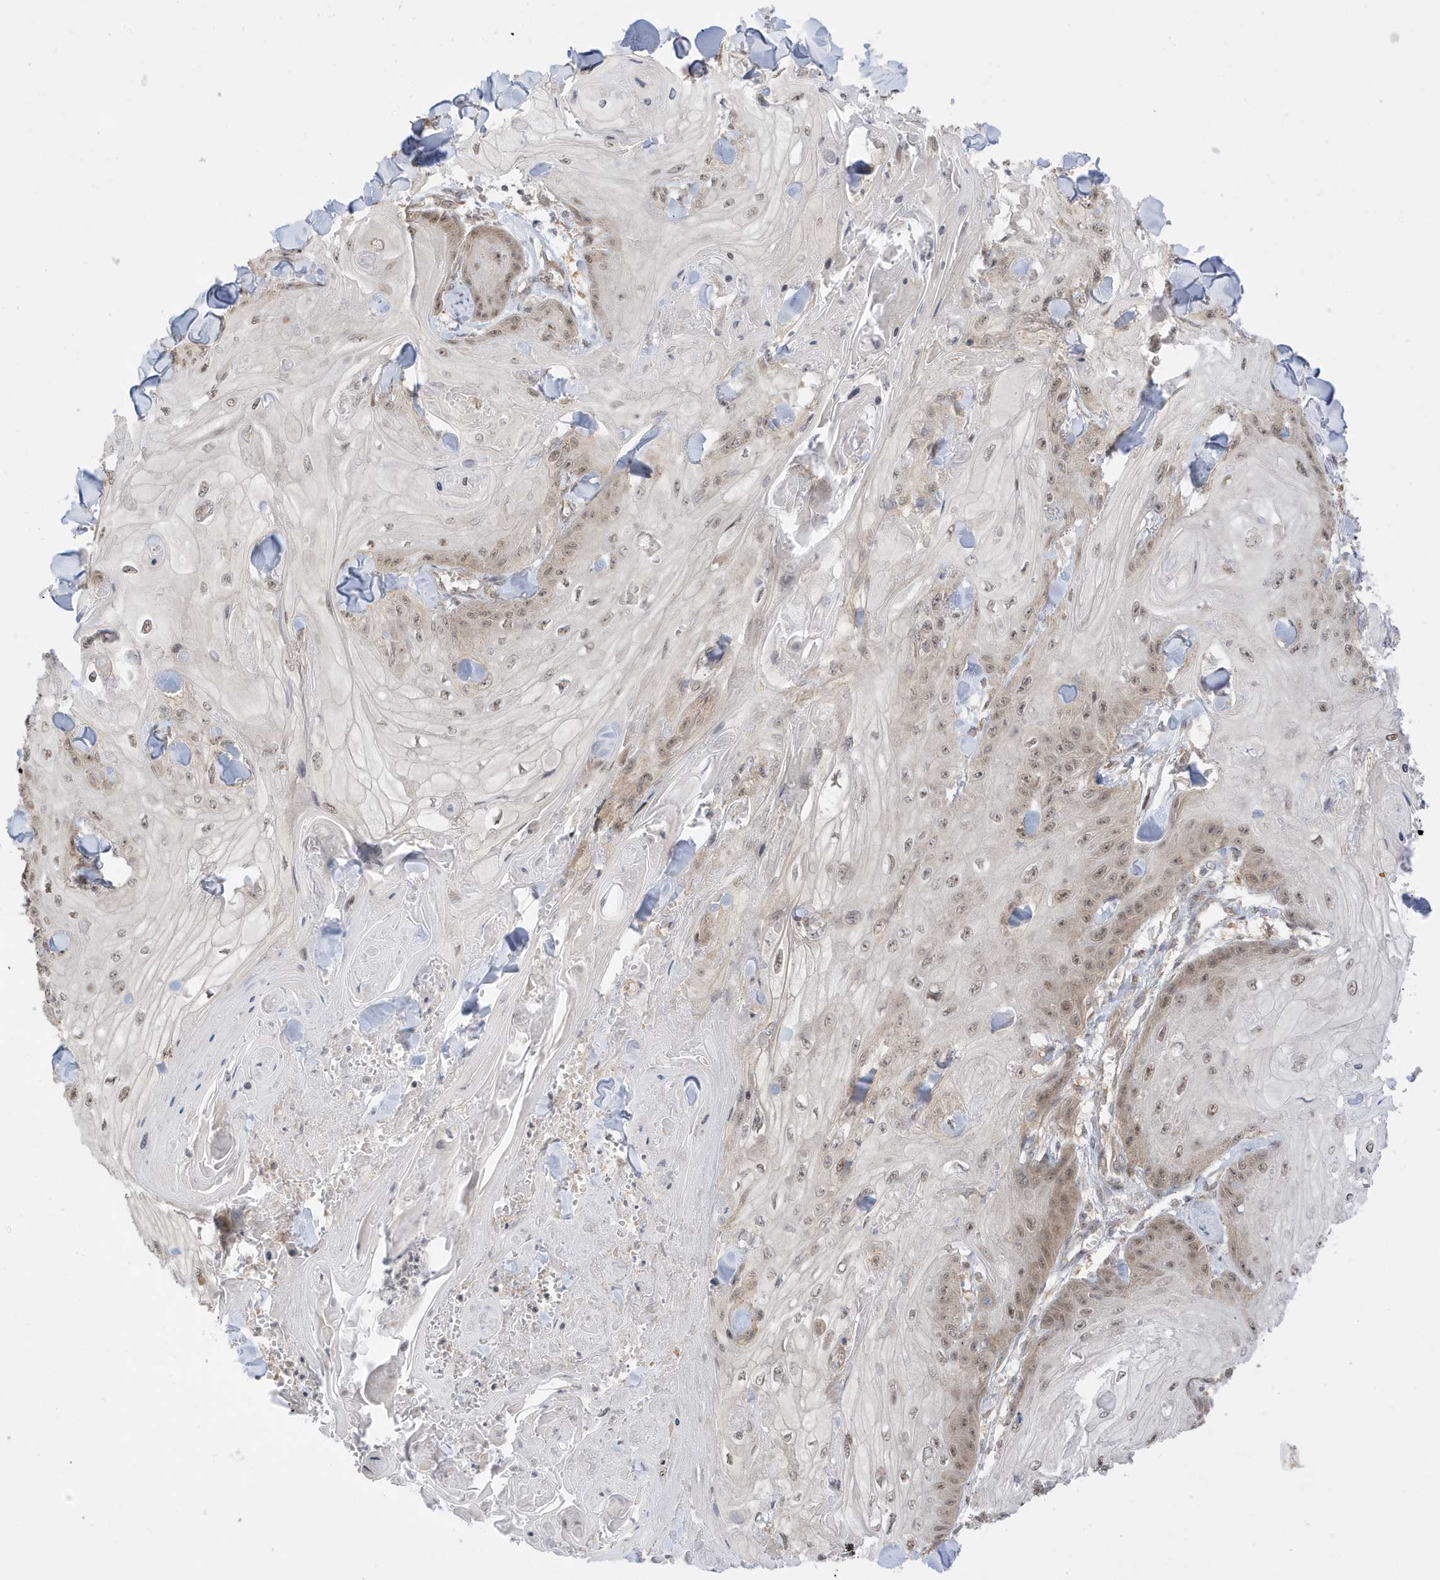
{"staining": {"intensity": "moderate", "quantity": ">75%", "location": "nuclear"}, "tissue": "skin cancer", "cell_type": "Tumor cells", "image_type": "cancer", "snomed": [{"axis": "morphology", "description": "Squamous cell carcinoma, NOS"}, {"axis": "topography", "description": "Skin"}], "caption": "A brown stain highlights moderate nuclear expression of a protein in skin squamous cell carcinoma tumor cells. Ihc stains the protein in brown and the nuclei are stained blue.", "gene": "TAB3", "patient": {"sex": "male", "age": 74}}